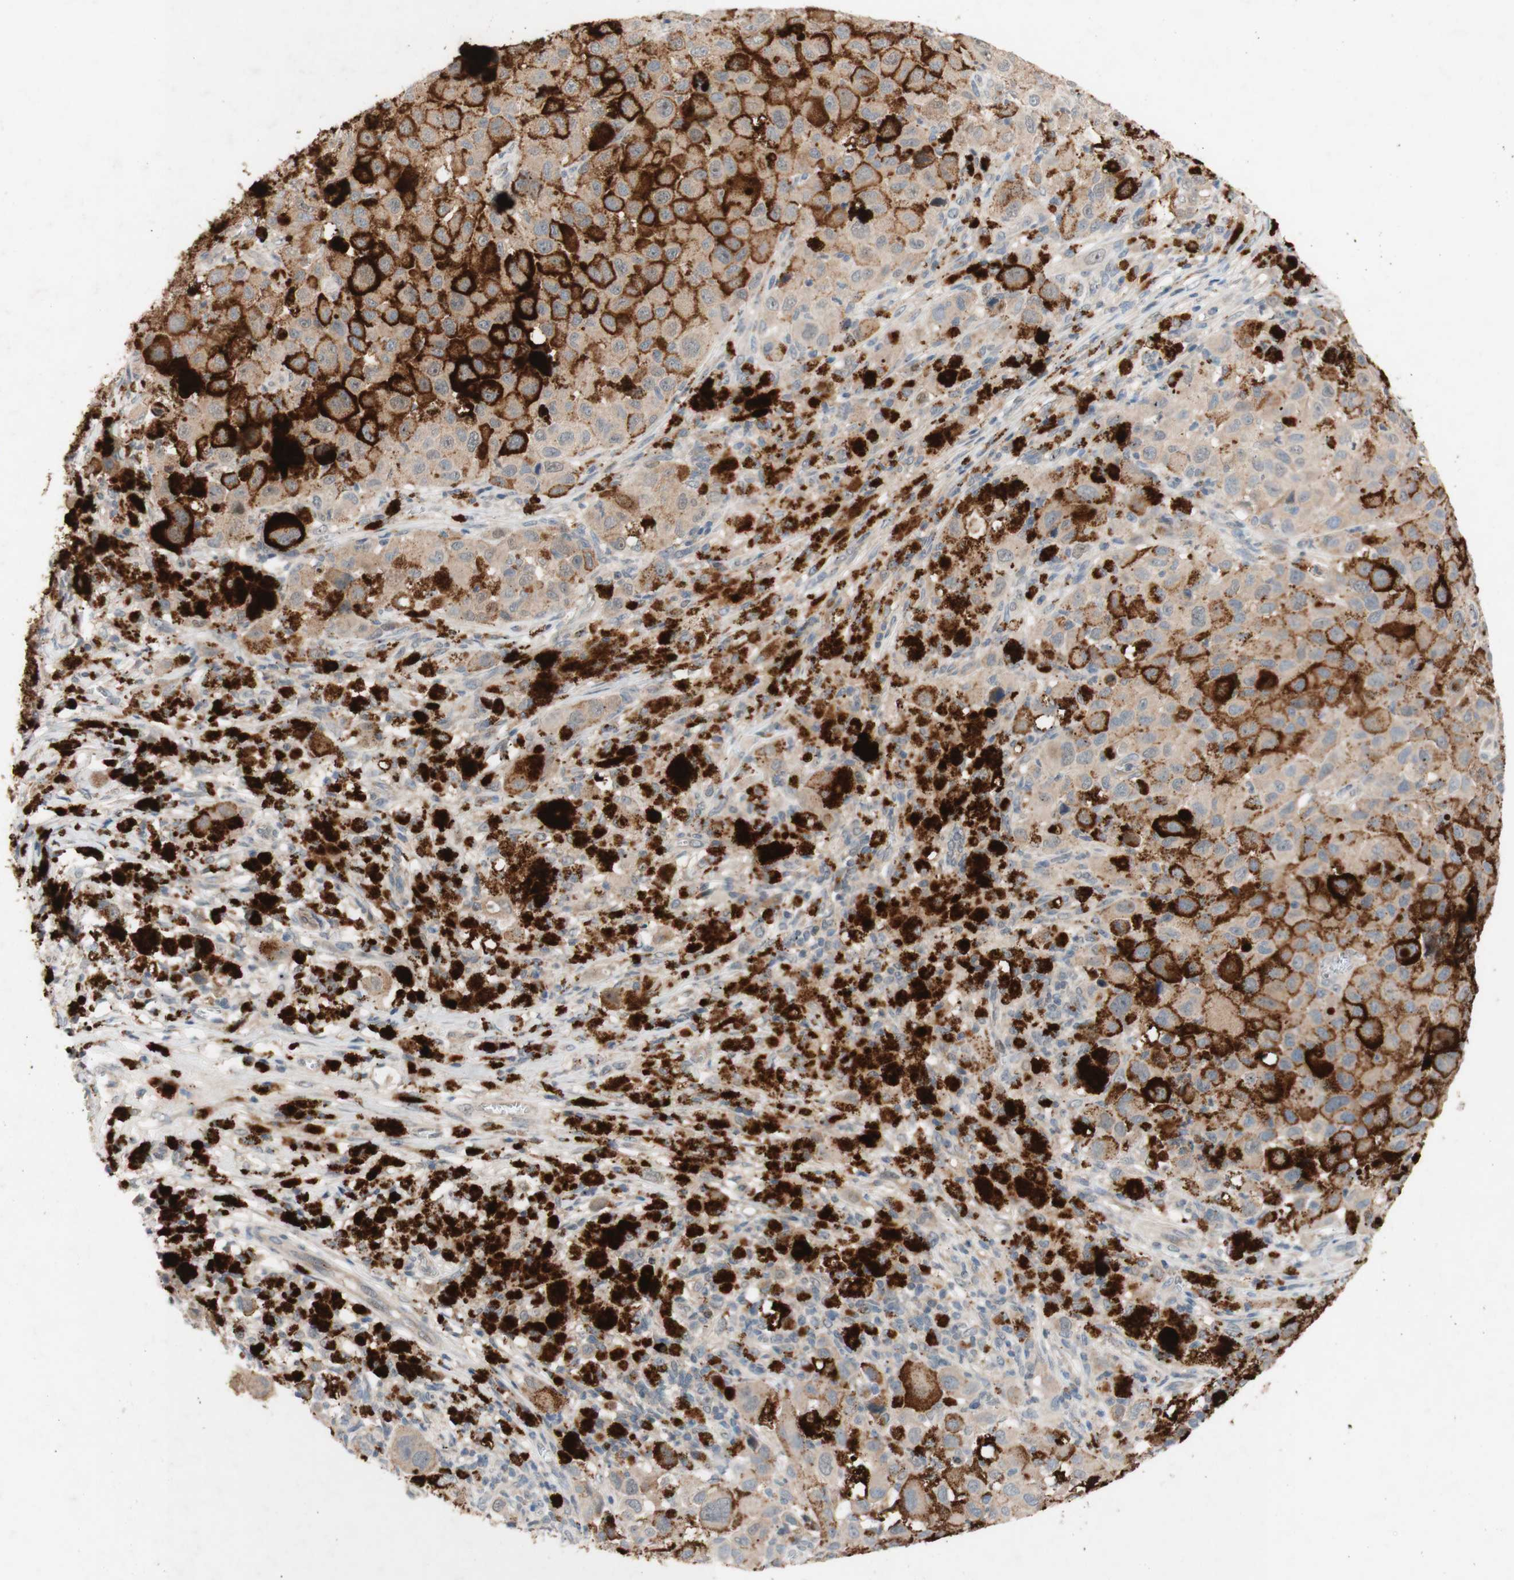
{"staining": {"intensity": "moderate", "quantity": ">75%", "location": "cytoplasmic/membranous"}, "tissue": "melanoma", "cell_type": "Tumor cells", "image_type": "cancer", "snomed": [{"axis": "morphology", "description": "Malignant melanoma, NOS"}, {"axis": "topography", "description": "Skin"}], "caption": "The histopathology image shows immunohistochemical staining of malignant melanoma. There is moderate cytoplasmic/membranous staining is appreciated in approximately >75% of tumor cells. Using DAB (brown) and hematoxylin (blue) stains, captured at high magnification using brightfield microscopy.", "gene": "PEX2", "patient": {"sex": "male", "age": 96}}